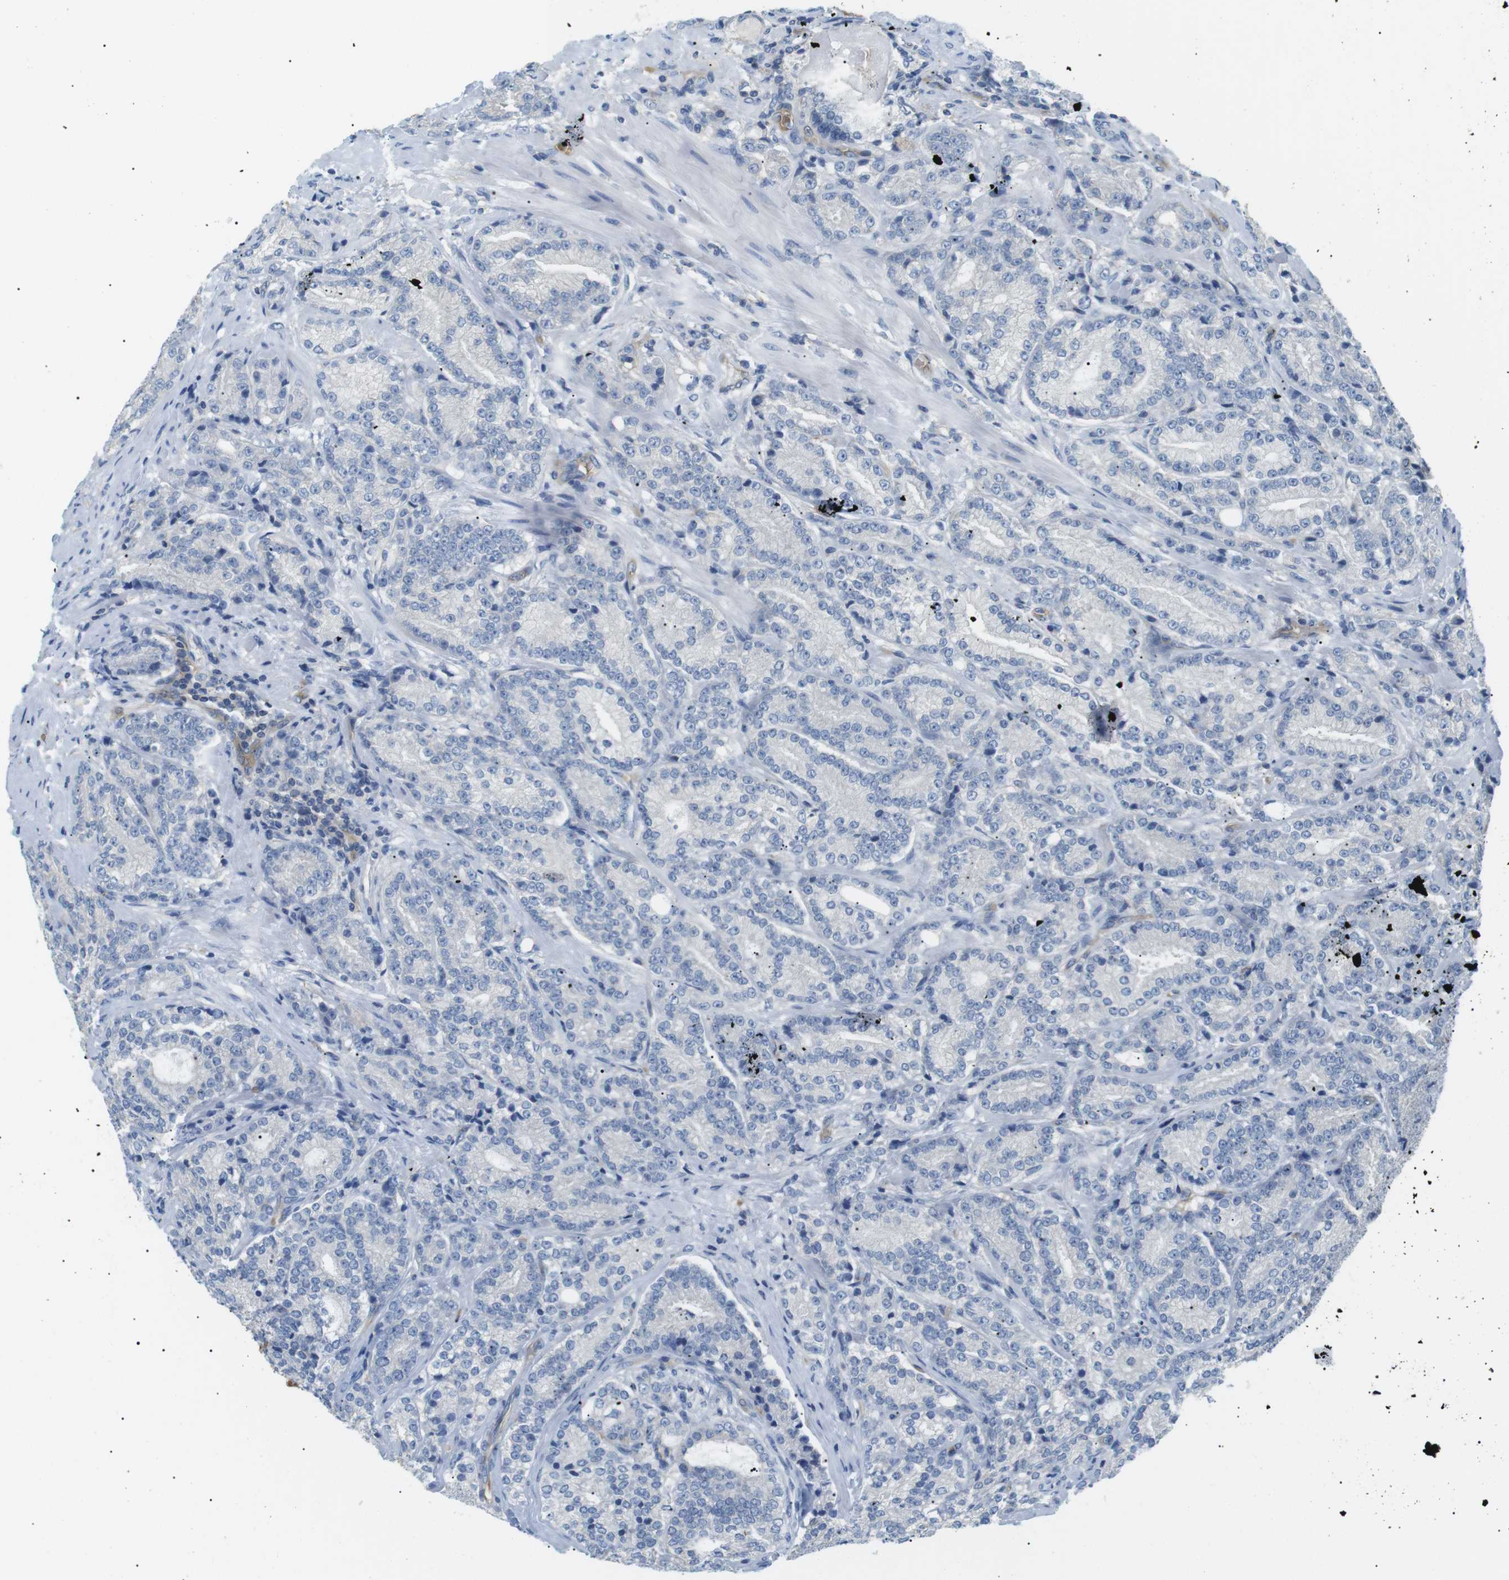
{"staining": {"intensity": "negative", "quantity": "none", "location": "none"}, "tissue": "prostate cancer", "cell_type": "Tumor cells", "image_type": "cancer", "snomed": [{"axis": "morphology", "description": "Adenocarcinoma, High grade"}, {"axis": "topography", "description": "Prostate"}], "caption": "Immunohistochemistry image of high-grade adenocarcinoma (prostate) stained for a protein (brown), which demonstrates no expression in tumor cells. (Immunohistochemistry, brightfield microscopy, high magnification).", "gene": "ADCY10", "patient": {"sex": "male", "age": 61}}